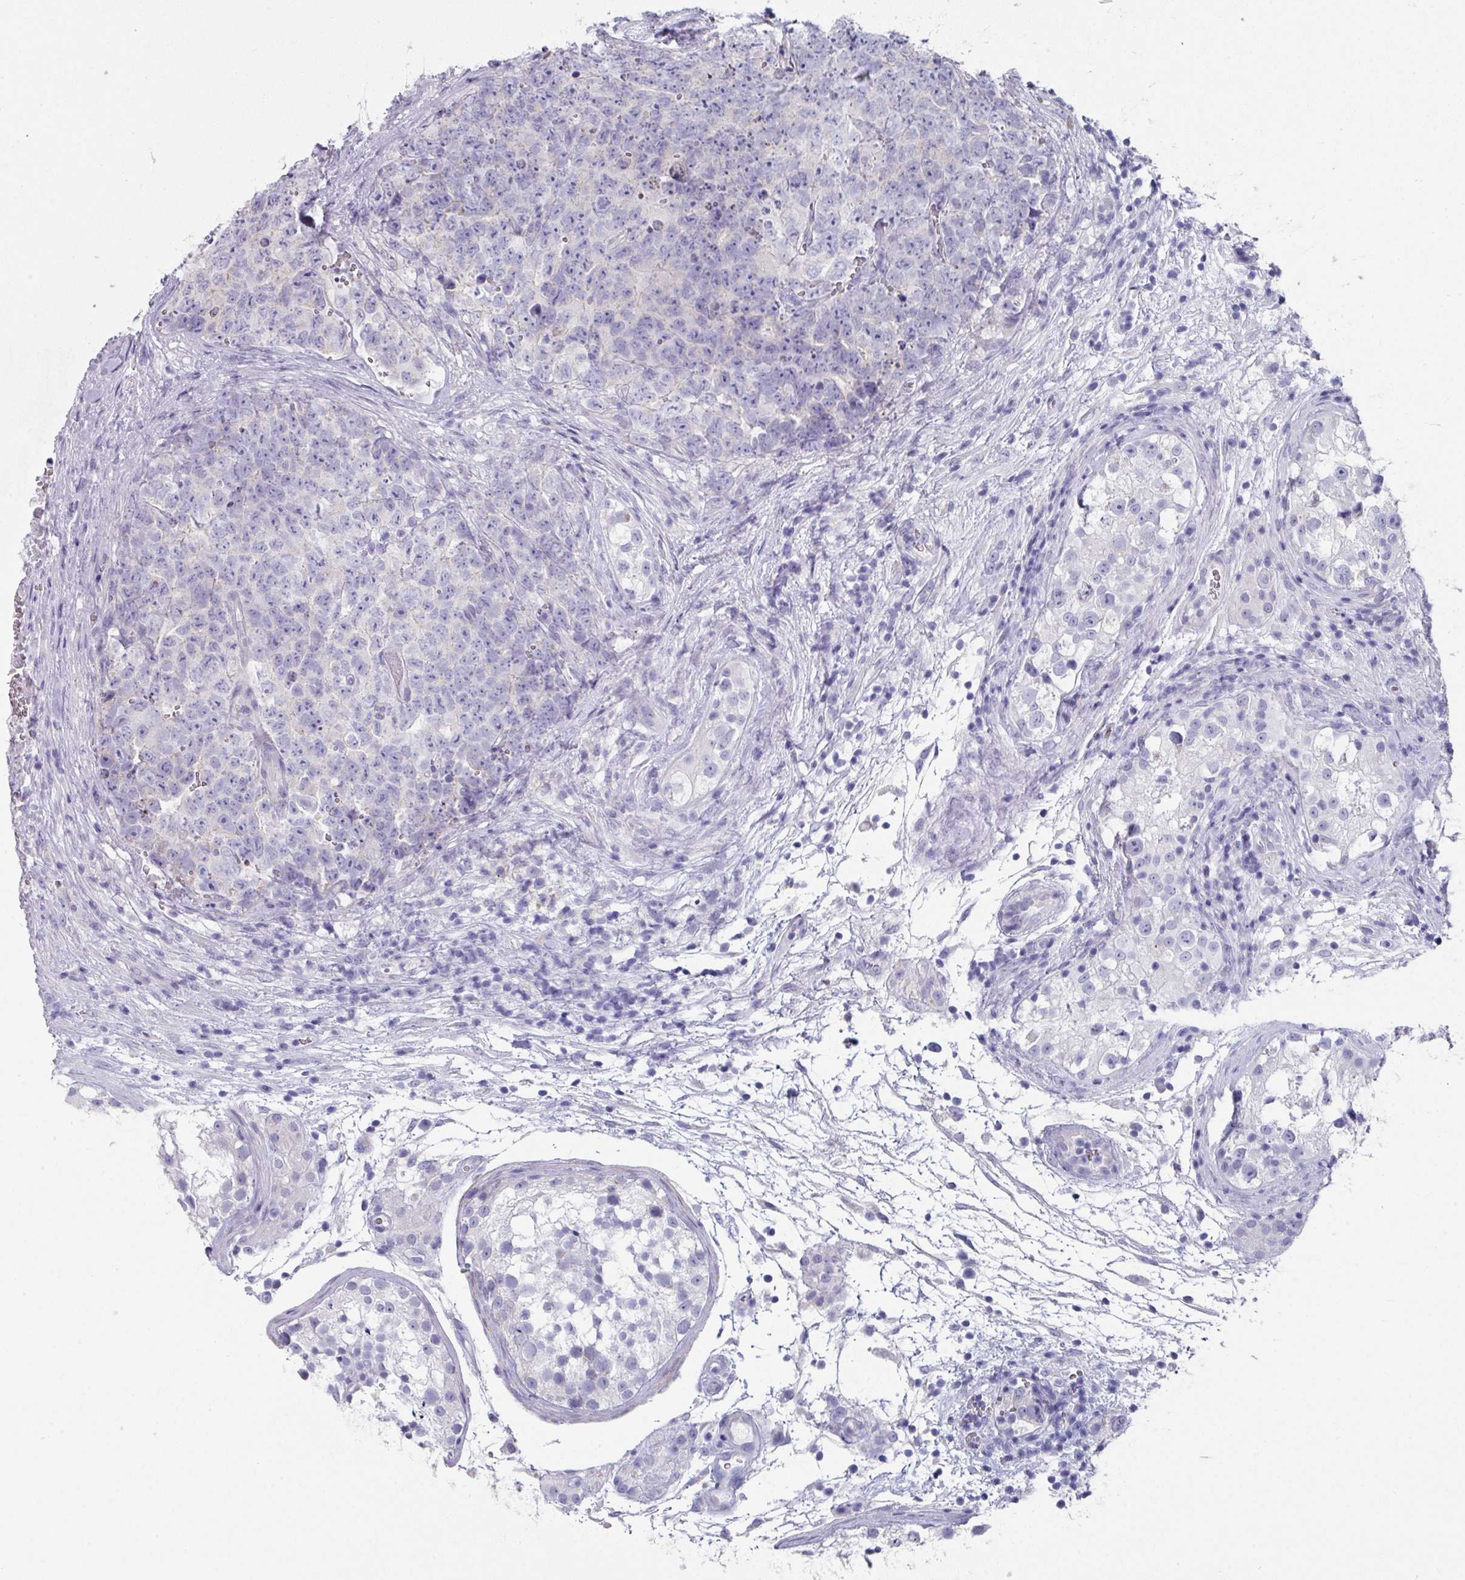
{"staining": {"intensity": "negative", "quantity": "none", "location": "none"}, "tissue": "testis cancer", "cell_type": "Tumor cells", "image_type": "cancer", "snomed": [{"axis": "morphology", "description": "Seminoma, NOS"}, {"axis": "morphology", "description": "Teratoma, malignant, NOS"}, {"axis": "topography", "description": "Testis"}], "caption": "Protein analysis of testis cancer (seminoma) demonstrates no significant staining in tumor cells. (IHC, brightfield microscopy, high magnification).", "gene": "PEX10", "patient": {"sex": "male", "age": 34}}